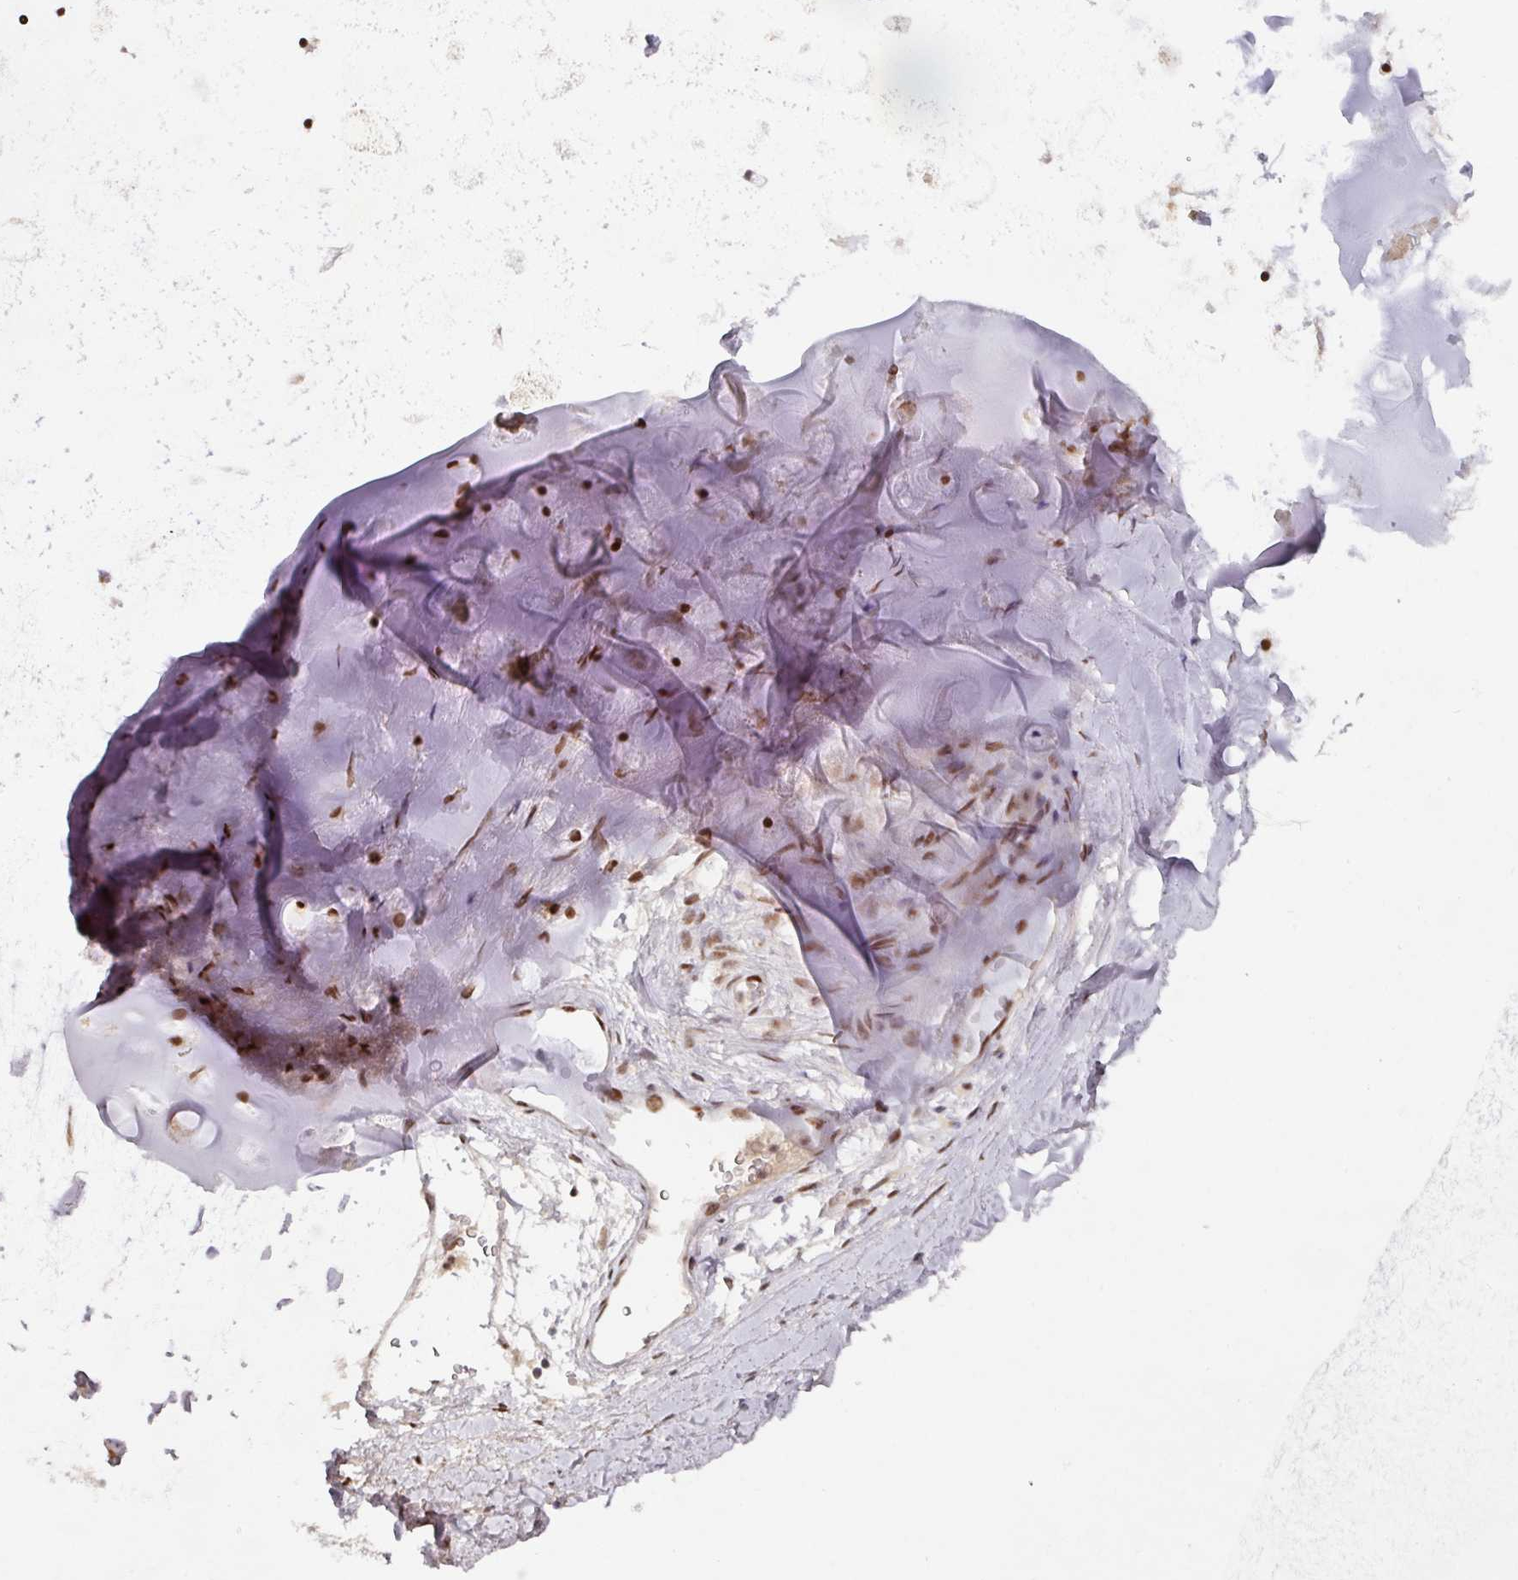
{"staining": {"intensity": "strong", "quantity": "25%-75%", "location": "nuclear"}, "tissue": "adipose tissue", "cell_type": "Adipocytes", "image_type": "normal", "snomed": [{"axis": "morphology", "description": "Normal tissue, NOS"}, {"axis": "topography", "description": "Cartilage tissue"}, {"axis": "topography", "description": "Bronchus"}], "caption": "Adipose tissue stained with DAB immunohistochemistry displays high levels of strong nuclear staining in about 25%-75% of adipocytes. (Brightfield microscopy of DAB IHC at high magnification).", "gene": "ENSG00000289690", "patient": {"sex": "male", "age": 58}}